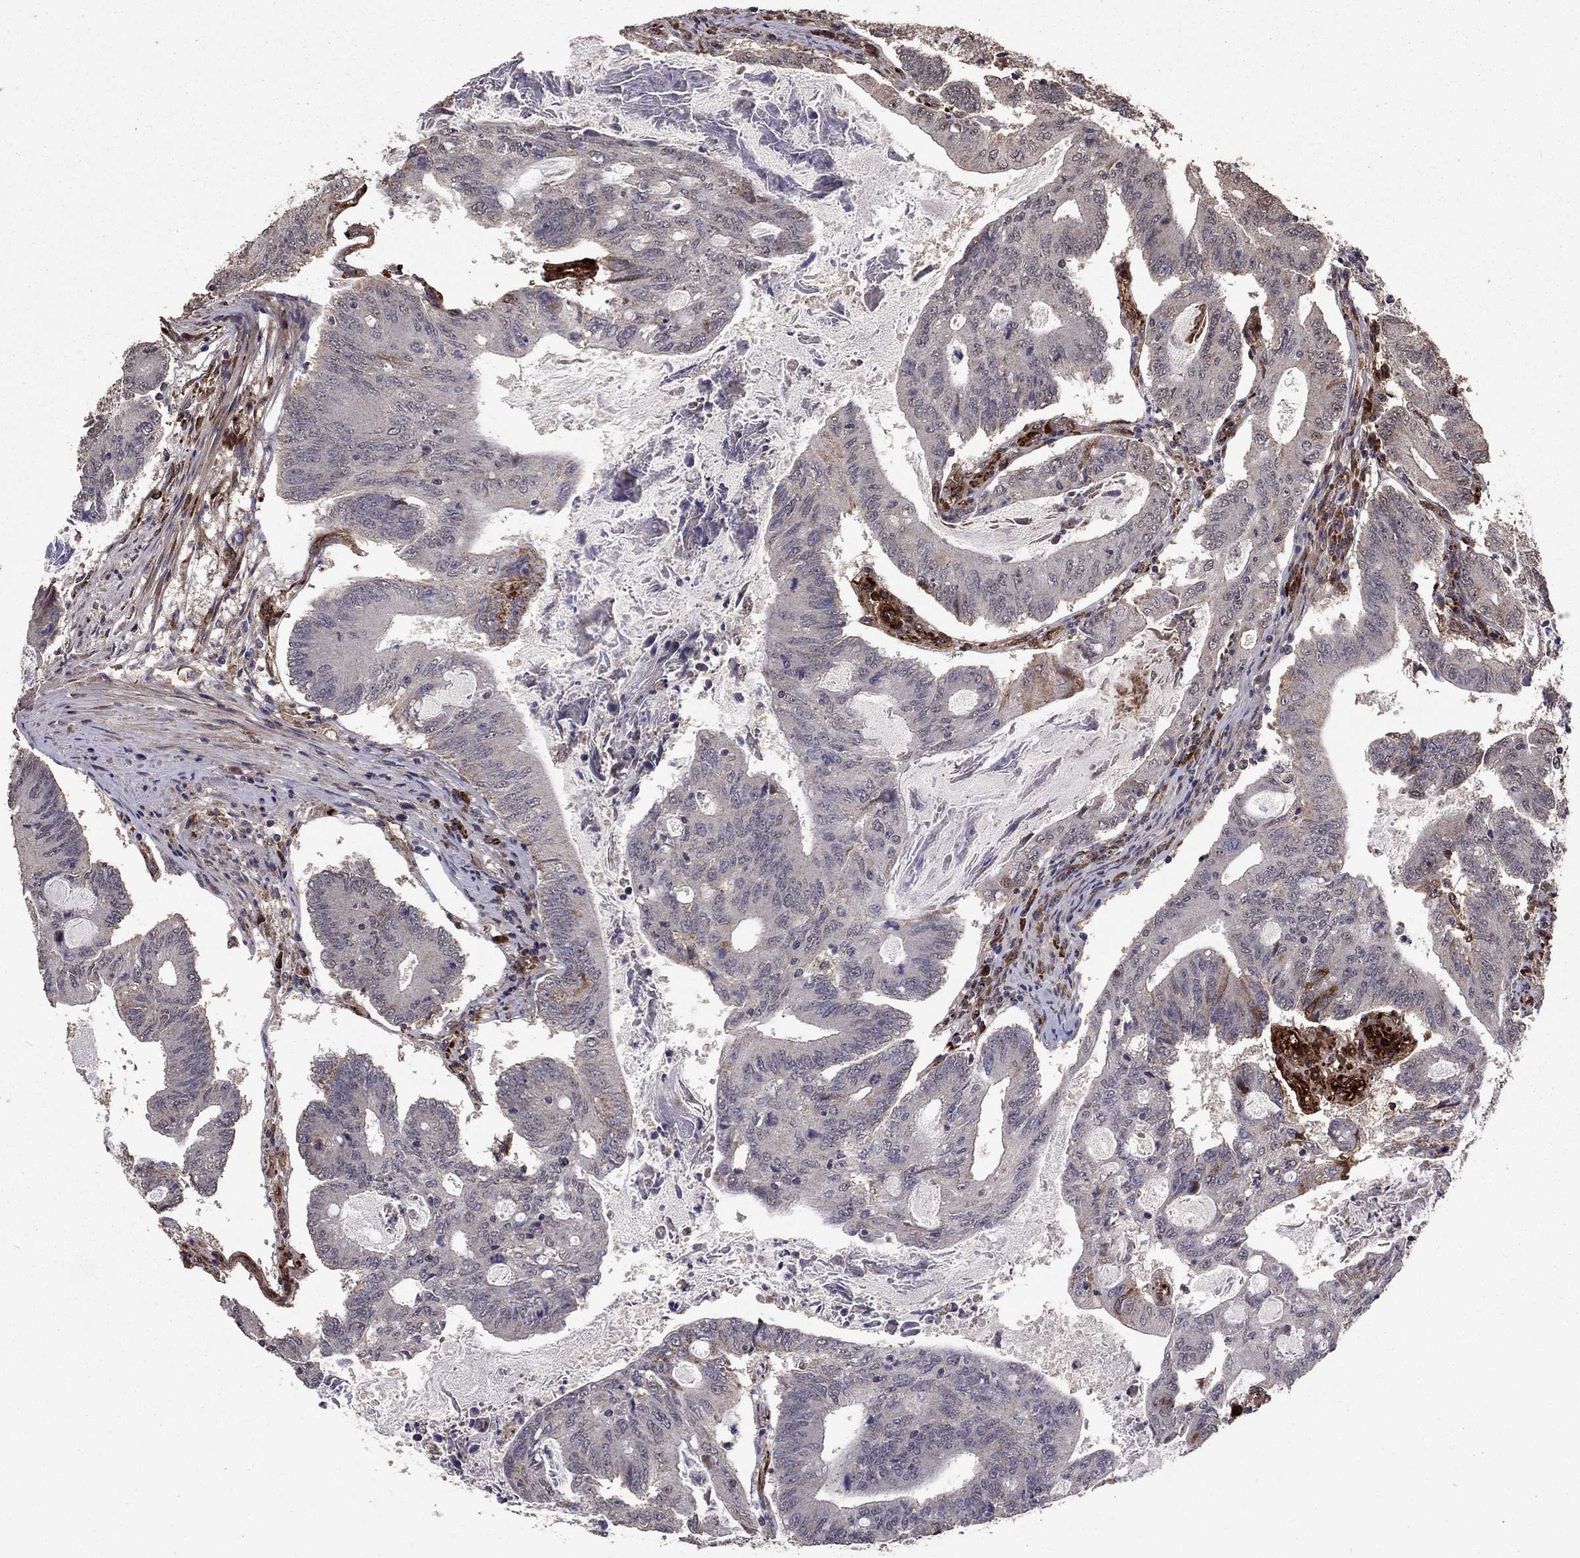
{"staining": {"intensity": "negative", "quantity": "none", "location": "none"}, "tissue": "colorectal cancer", "cell_type": "Tumor cells", "image_type": "cancer", "snomed": [{"axis": "morphology", "description": "Adenocarcinoma, NOS"}, {"axis": "topography", "description": "Colon"}], "caption": "An immunohistochemistry micrograph of colorectal cancer is shown. There is no staining in tumor cells of colorectal cancer. (Brightfield microscopy of DAB immunohistochemistry at high magnification).", "gene": "COL18A1", "patient": {"sex": "female", "age": 70}}